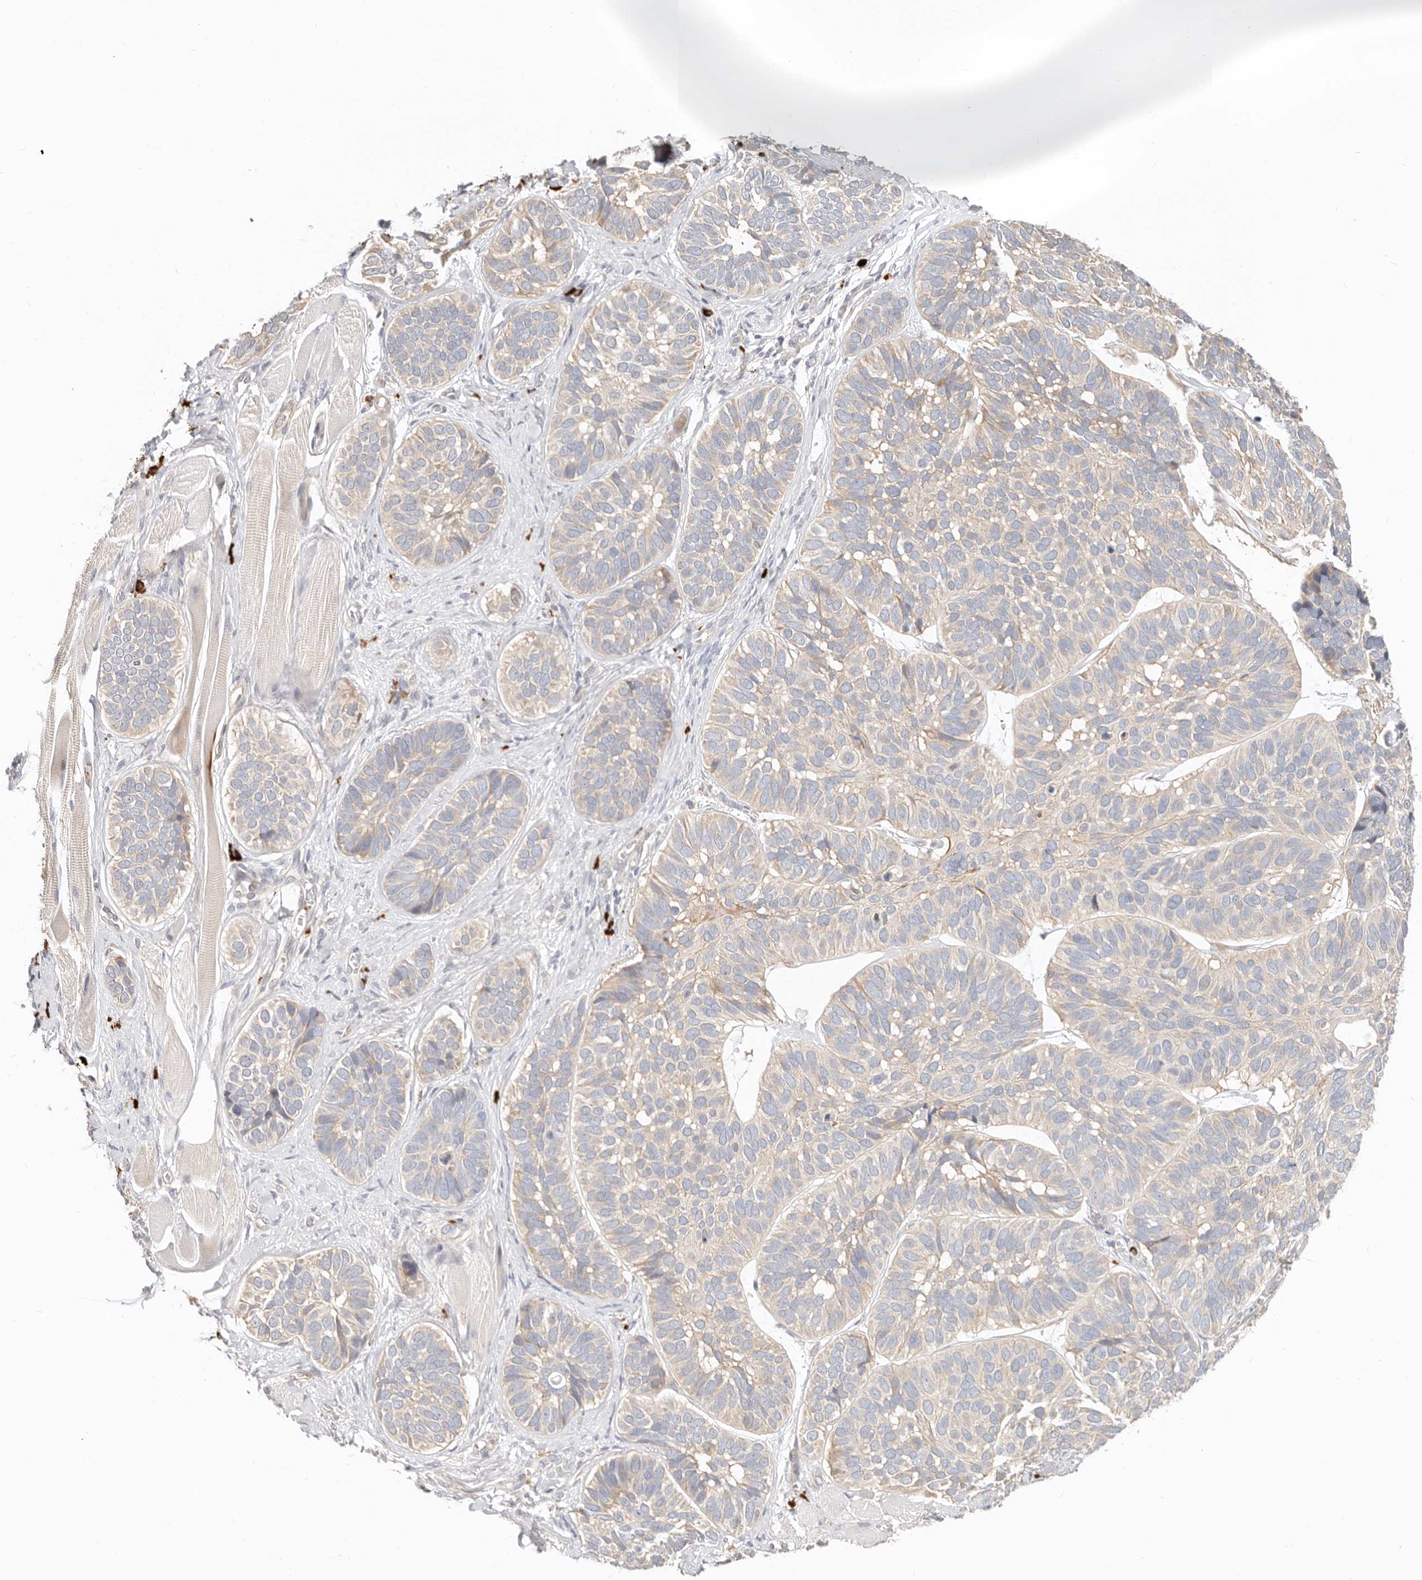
{"staining": {"intensity": "weak", "quantity": ">75%", "location": "cytoplasmic/membranous"}, "tissue": "skin cancer", "cell_type": "Tumor cells", "image_type": "cancer", "snomed": [{"axis": "morphology", "description": "Basal cell carcinoma"}, {"axis": "topography", "description": "Skin"}], "caption": "Tumor cells reveal low levels of weak cytoplasmic/membranous expression in about >75% of cells in human basal cell carcinoma (skin). The staining was performed using DAB to visualize the protein expression in brown, while the nuclei were stained in blue with hematoxylin (Magnification: 20x).", "gene": "ZRANB1", "patient": {"sex": "male", "age": 62}}